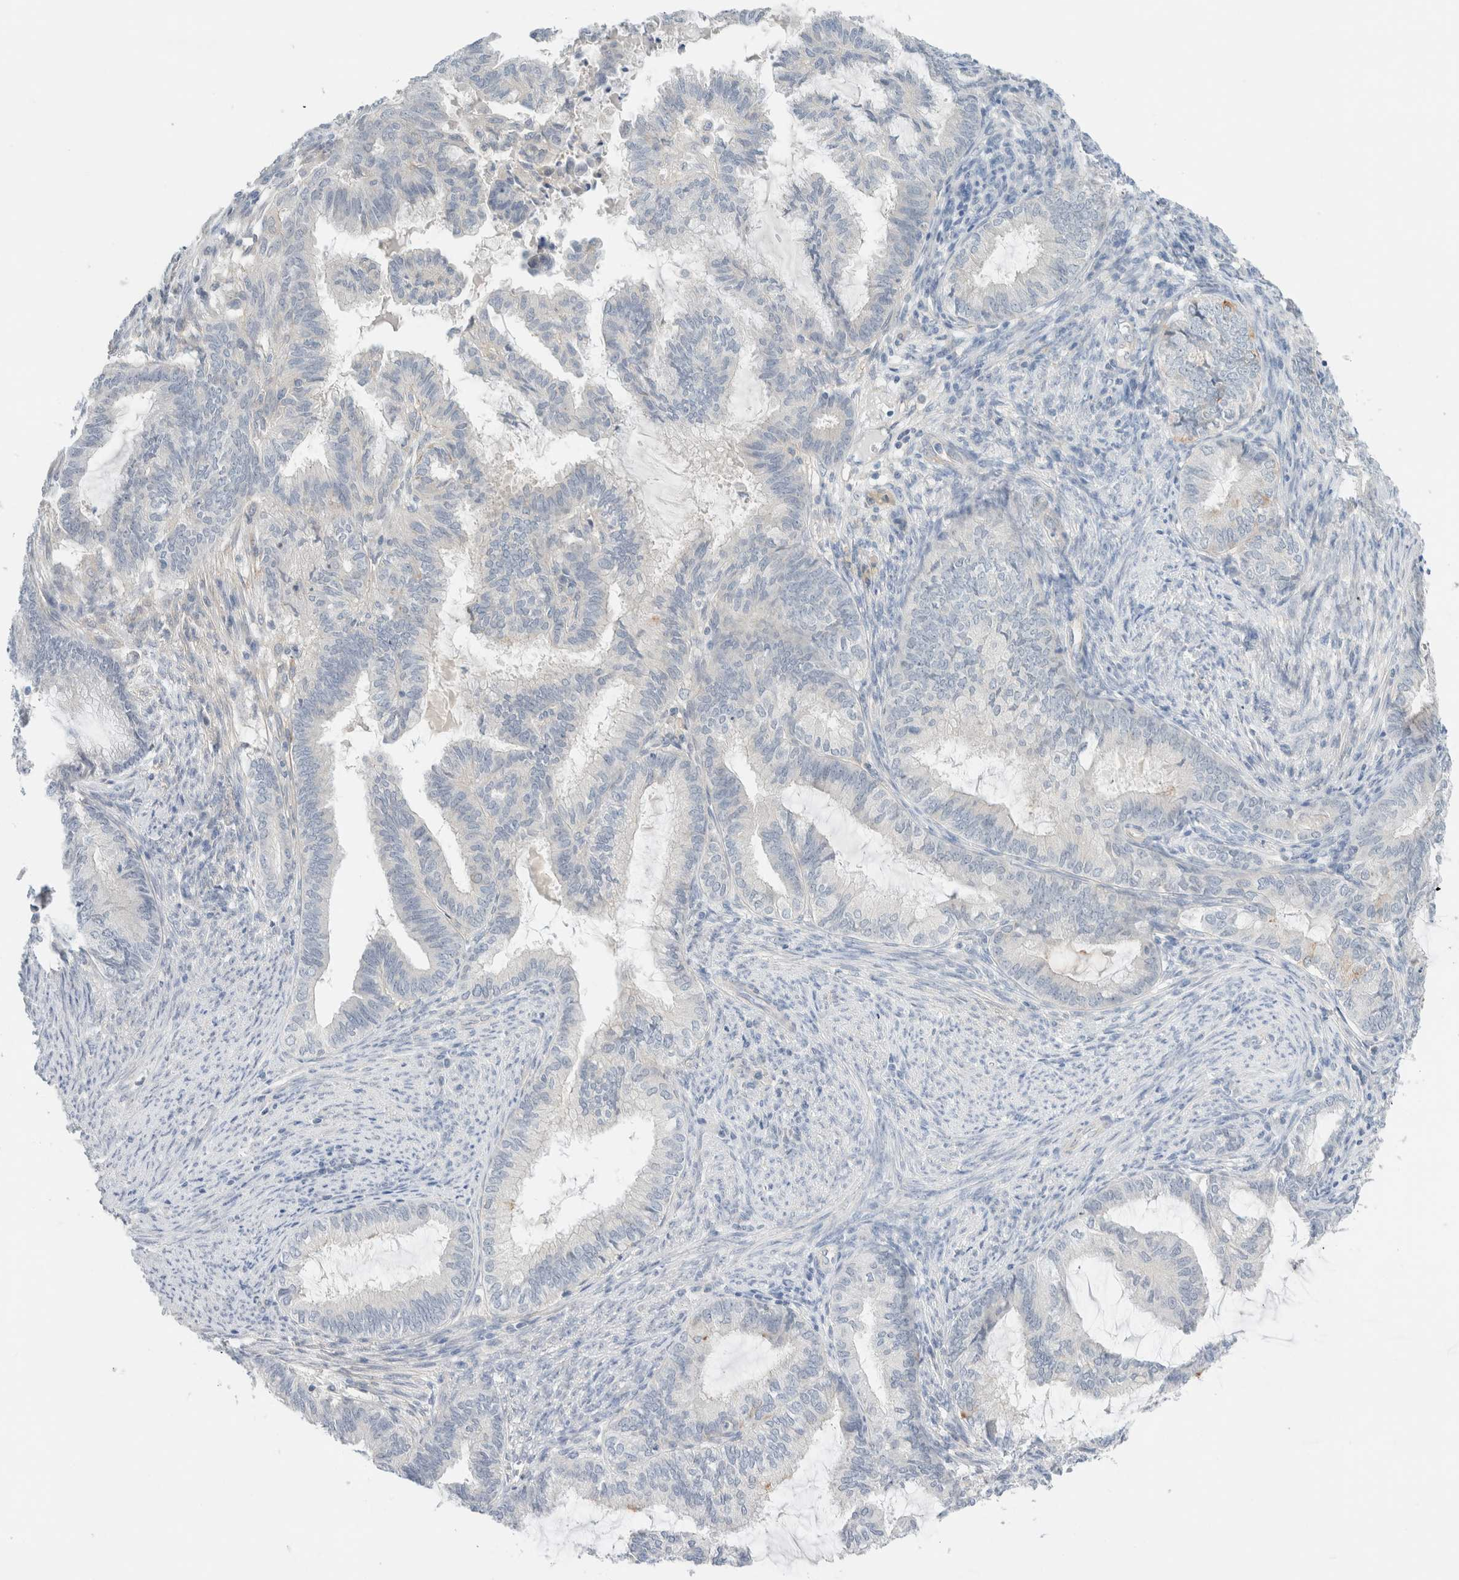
{"staining": {"intensity": "negative", "quantity": "none", "location": "none"}, "tissue": "endometrial cancer", "cell_type": "Tumor cells", "image_type": "cancer", "snomed": [{"axis": "morphology", "description": "Adenocarcinoma, NOS"}, {"axis": "topography", "description": "Endometrium"}], "caption": "This is an IHC image of endometrial cancer. There is no staining in tumor cells.", "gene": "SDR16C5", "patient": {"sex": "female", "age": 86}}